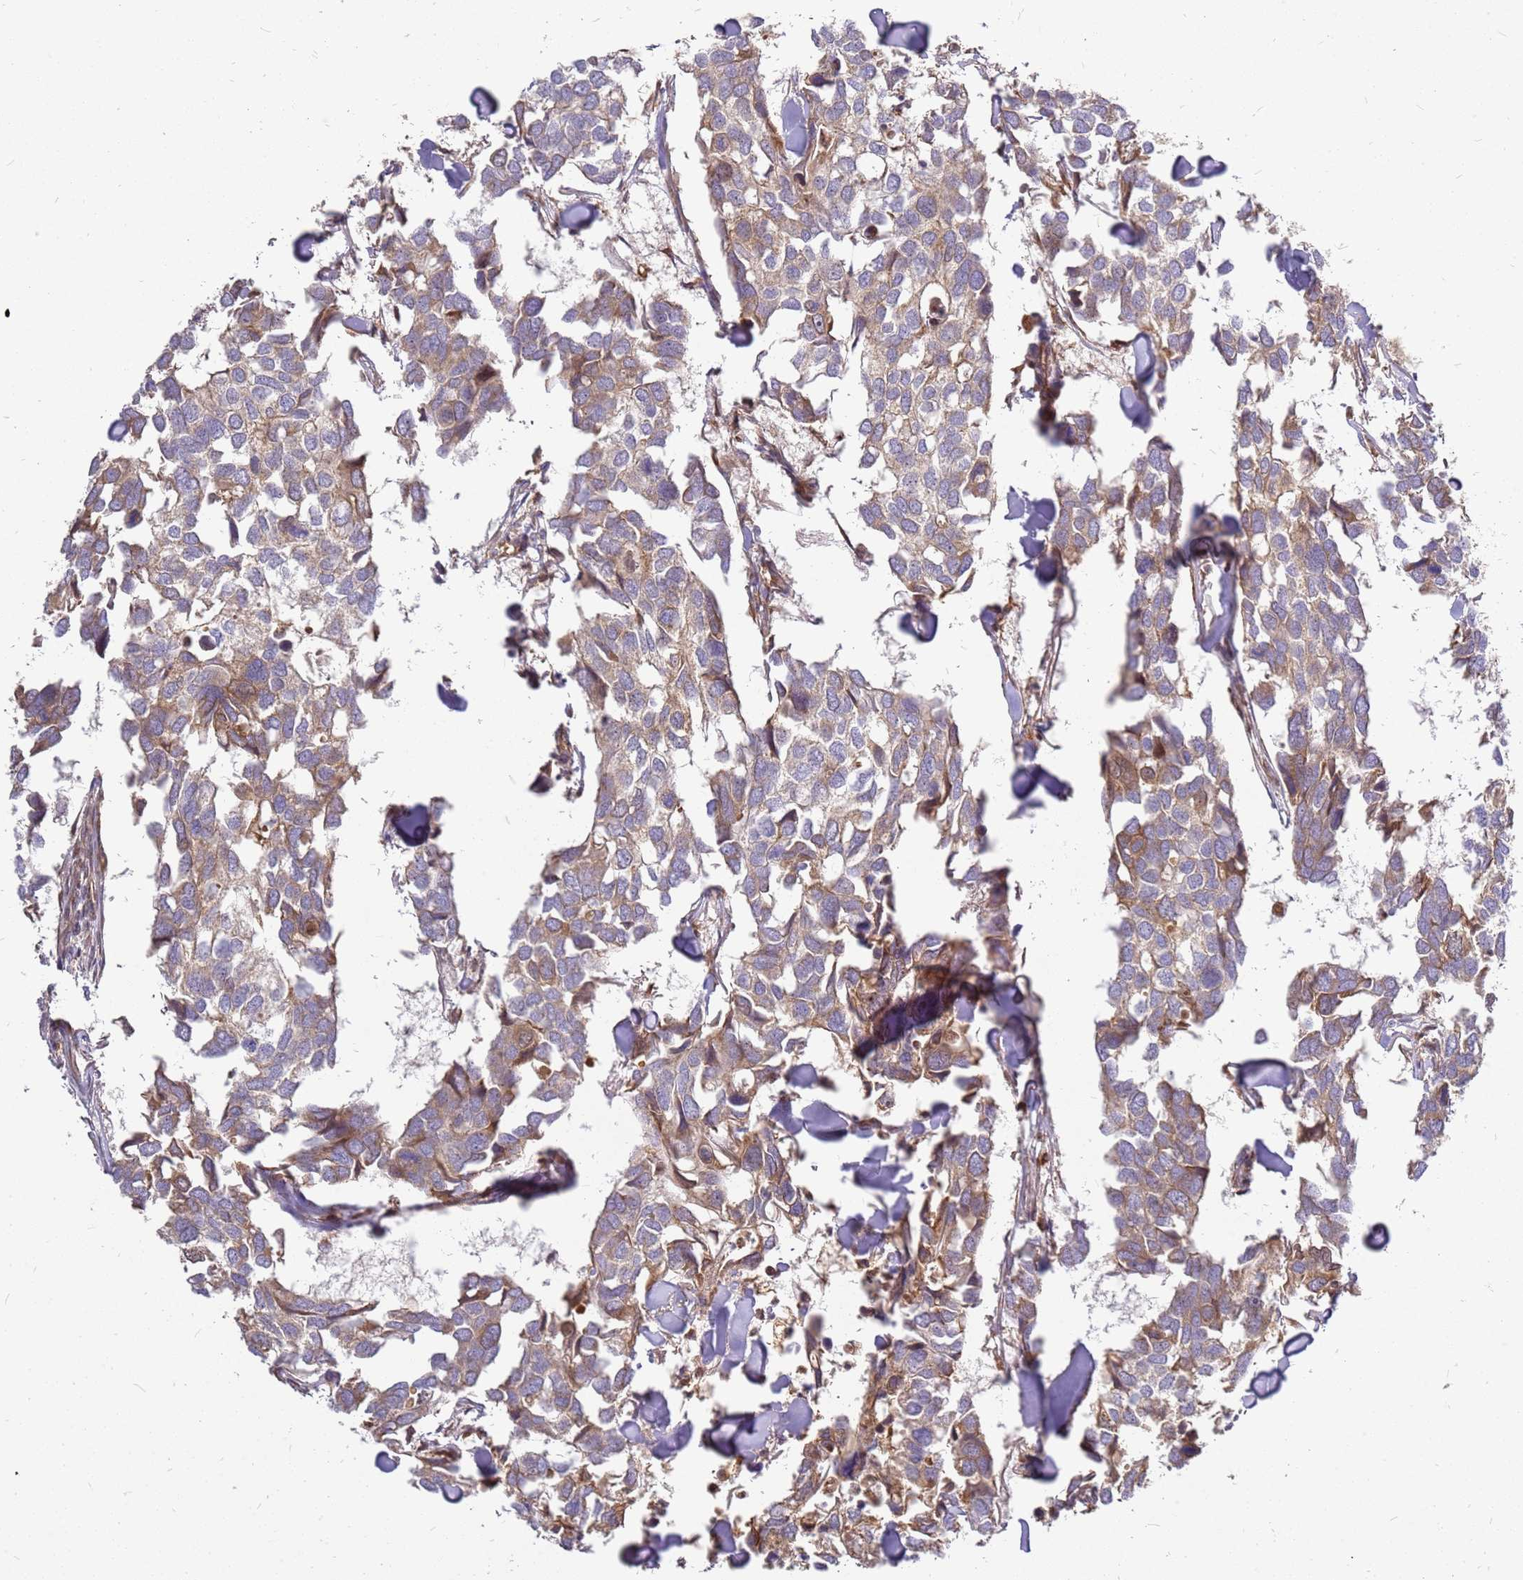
{"staining": {"intensity": "weak", "quantity": ">75%", "location": "cytoplasmic/membranous"}, "tissue": "breast cancer", "cell_type": "Tumor cells", "image_type": "cancer", "snomed": [{"axis": "morphology", "description": "Duct carcinoma"}, {"axis": "topography", "description": "Breast"}], "caption": "Breast cancer (intraductal carcinoma) stained with a protein marker displays weak staining in tumor cells.", "gene": "CCDC159", "patient": {"sex": "female", "age": 83}}